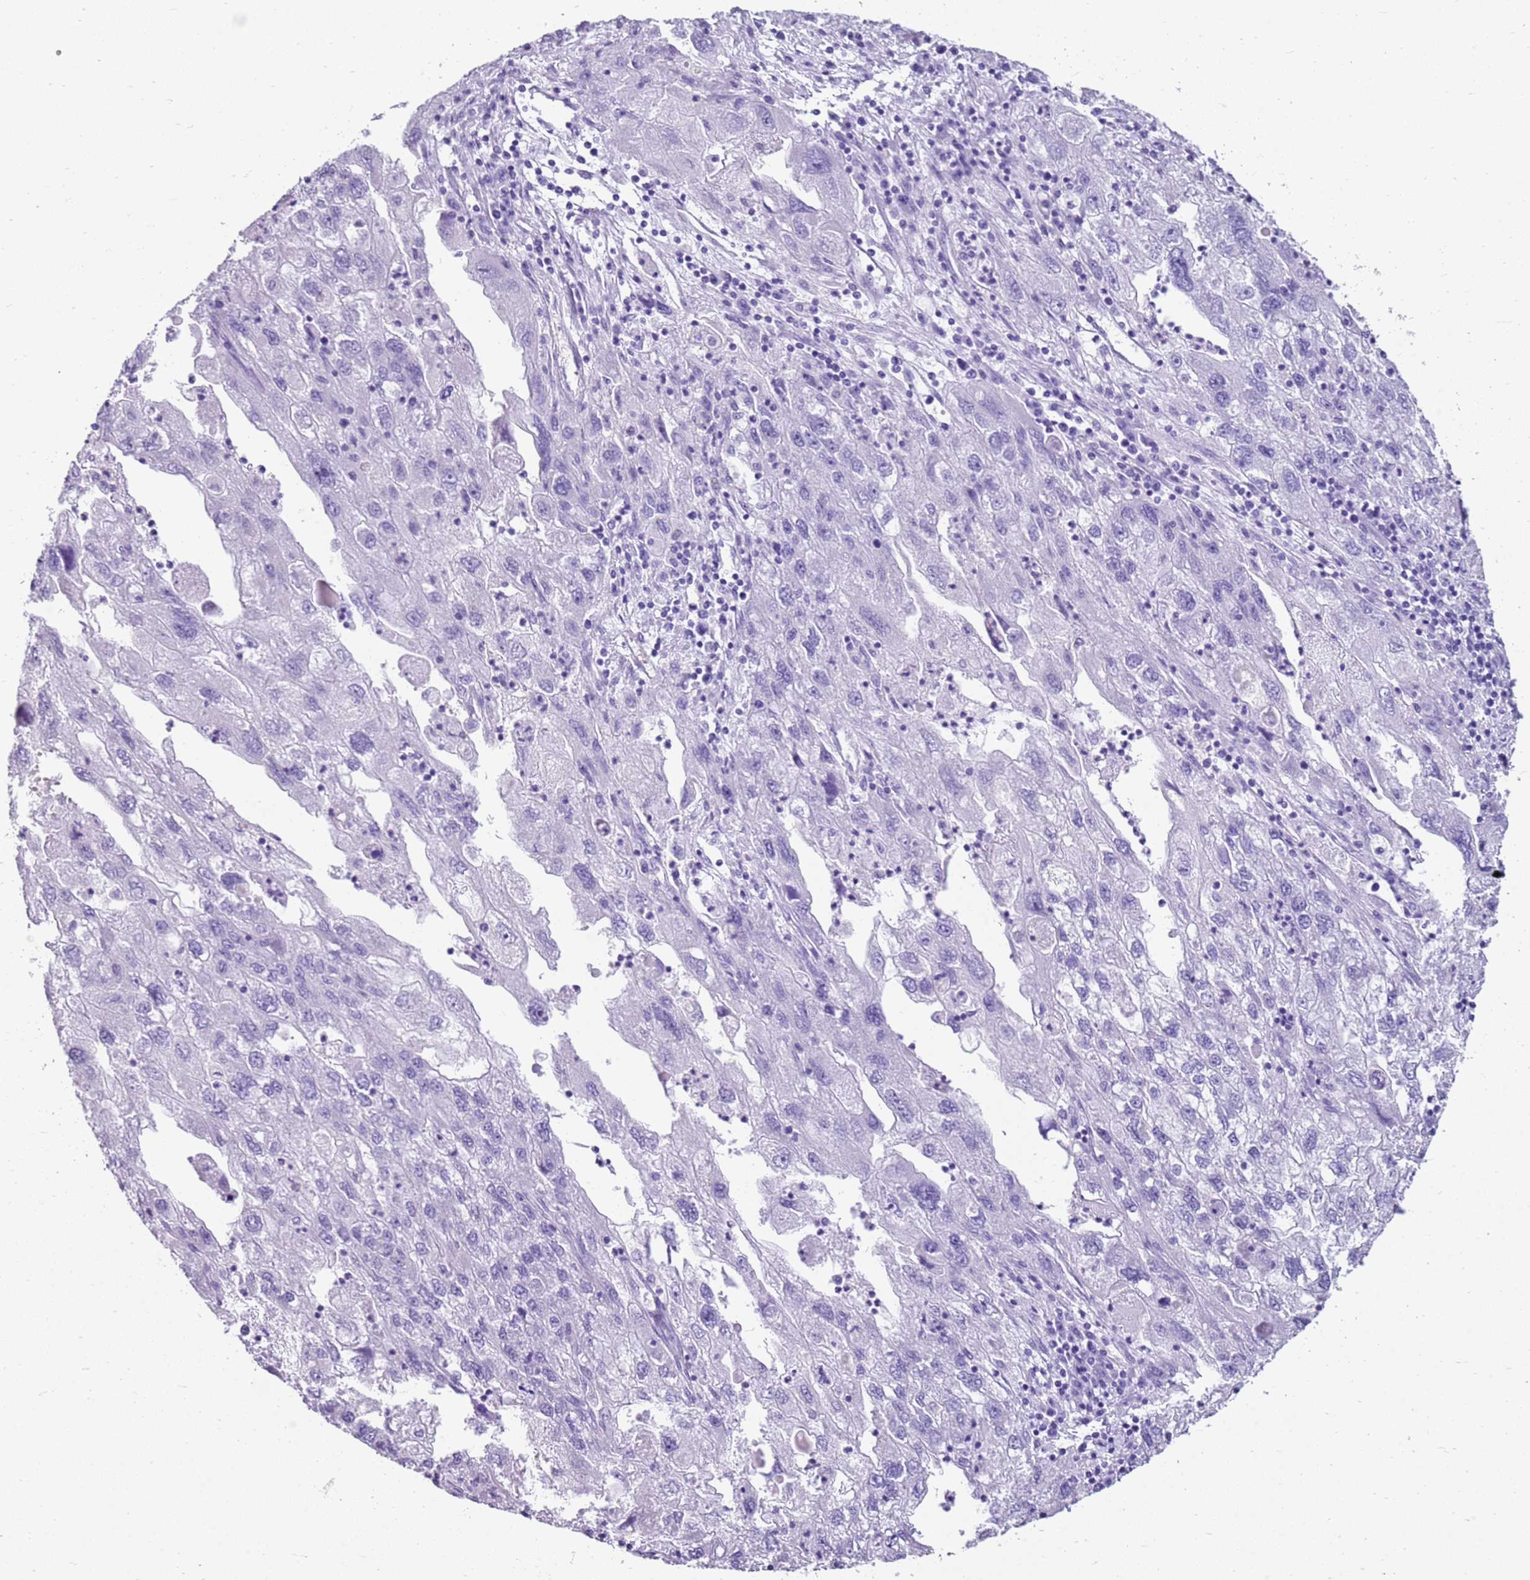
{"staining": {"intensity": "negative", "quantity": "none", "location": "none"}, "tissue": "endometrial cancer", "cell_type": "Tumor cells", "image_type": "cancer", "snomed": [{"axis": "morphology", "description": "Adenocarcinoma, NOS"}, {"axis": "topography", "description": "Endometrium"}], "caption": "The IHC micrograph has no significant staining in tumor cells of endometrial cancer tissue.", "gene": "CA8", "patient": {"sex": "female", "age": 49}}